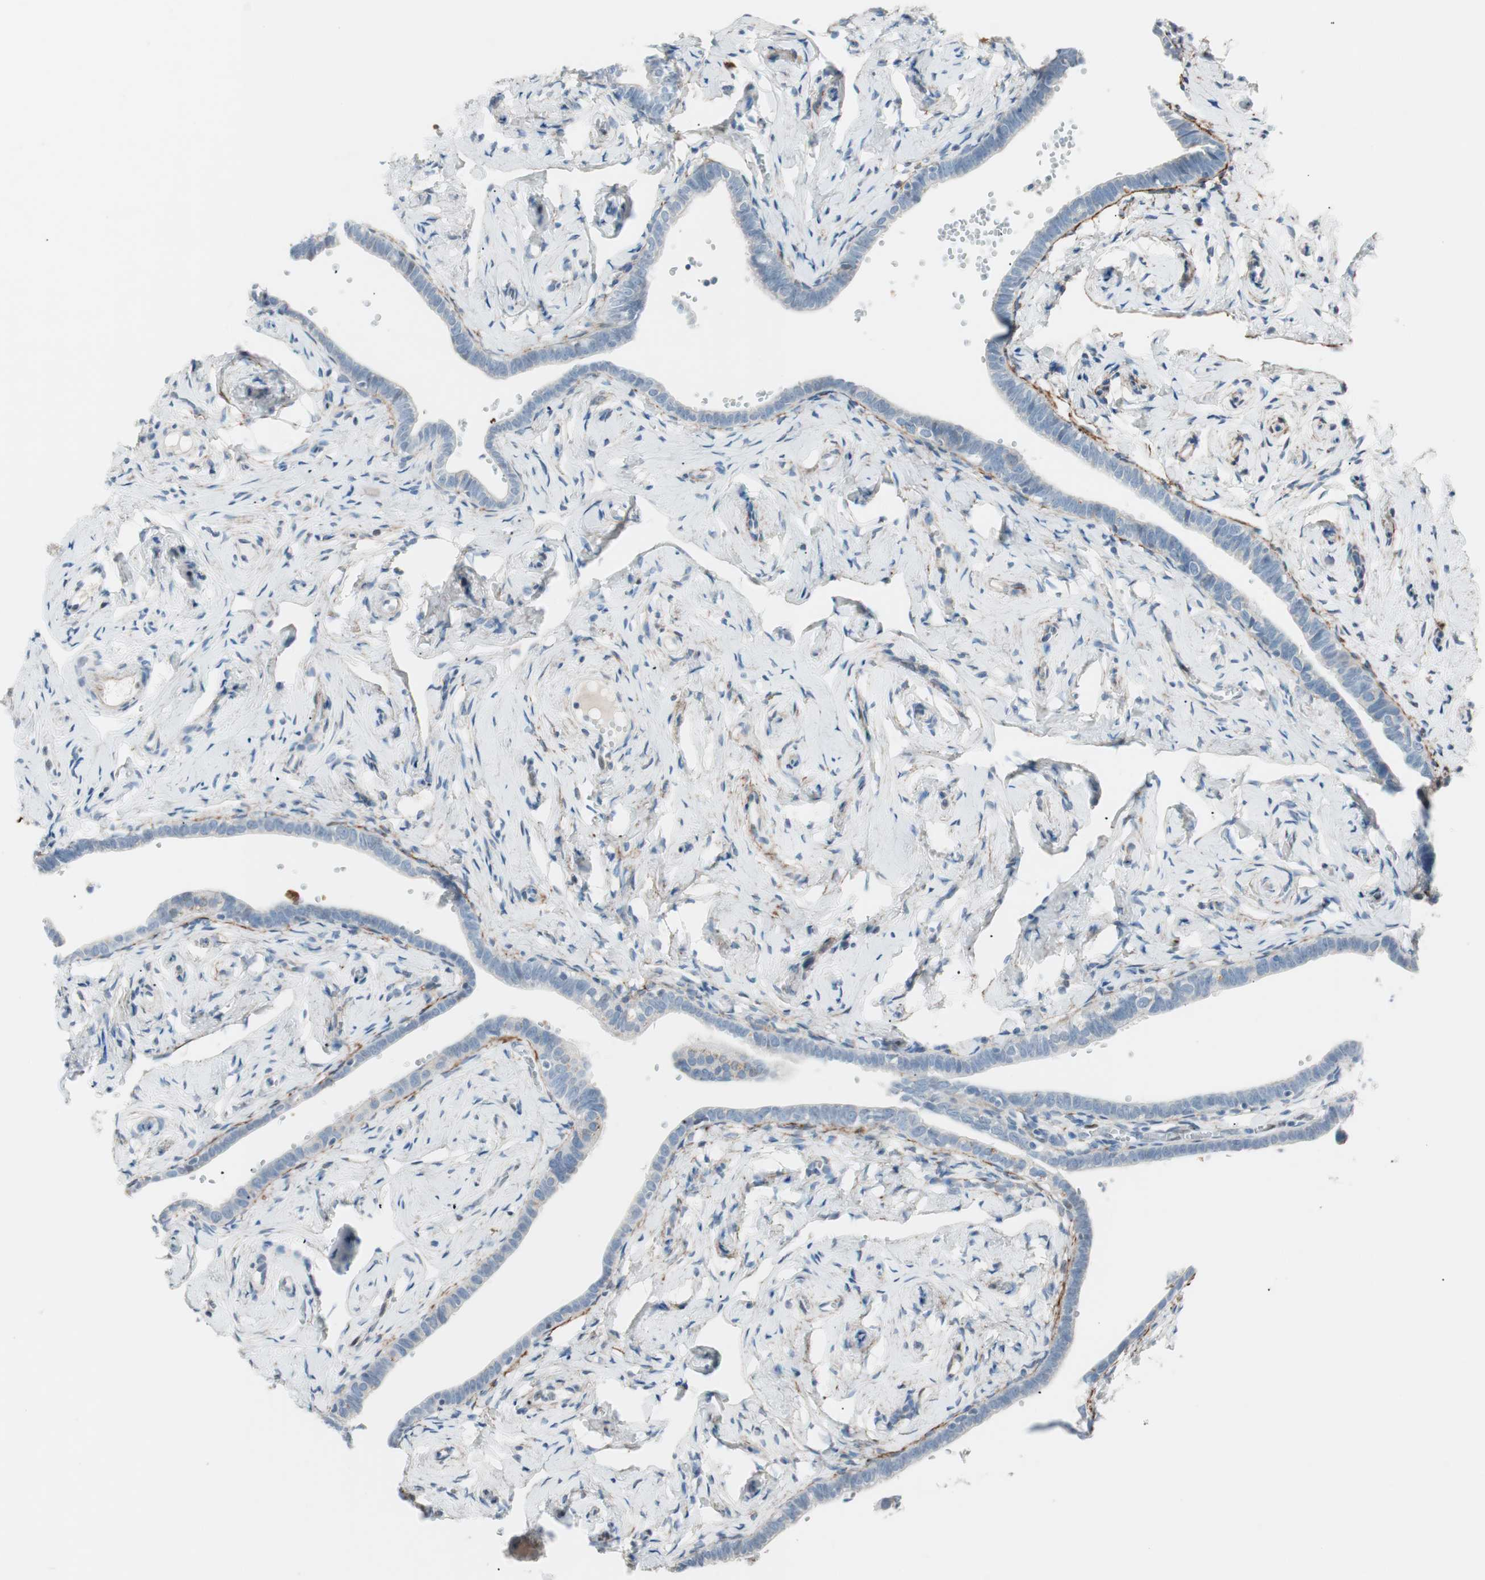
{"staining": {"intensity": "negative", "quantity": "none", "location": "none"}, "tissue": "fallopian tube", "cell_type": "Glandular cells", "image_type": "normal", "snomed": [{"axis": "morphology", "description": "Normal tissue, NOS"}, {"axis": "topography", "description": "Fallopian tube"}], "caption": "Immunohistochemical staining of unremarkable fallopian tube reveals no significant positivity in glandular cells. The staining was performed using DAB to visualize the protein expression in brown, while the nuclei were stained in blue with hematoxylin (Magnification: 20x).", "gene": "FOSL1", "patient": {"sex": "female", "age": 71}}